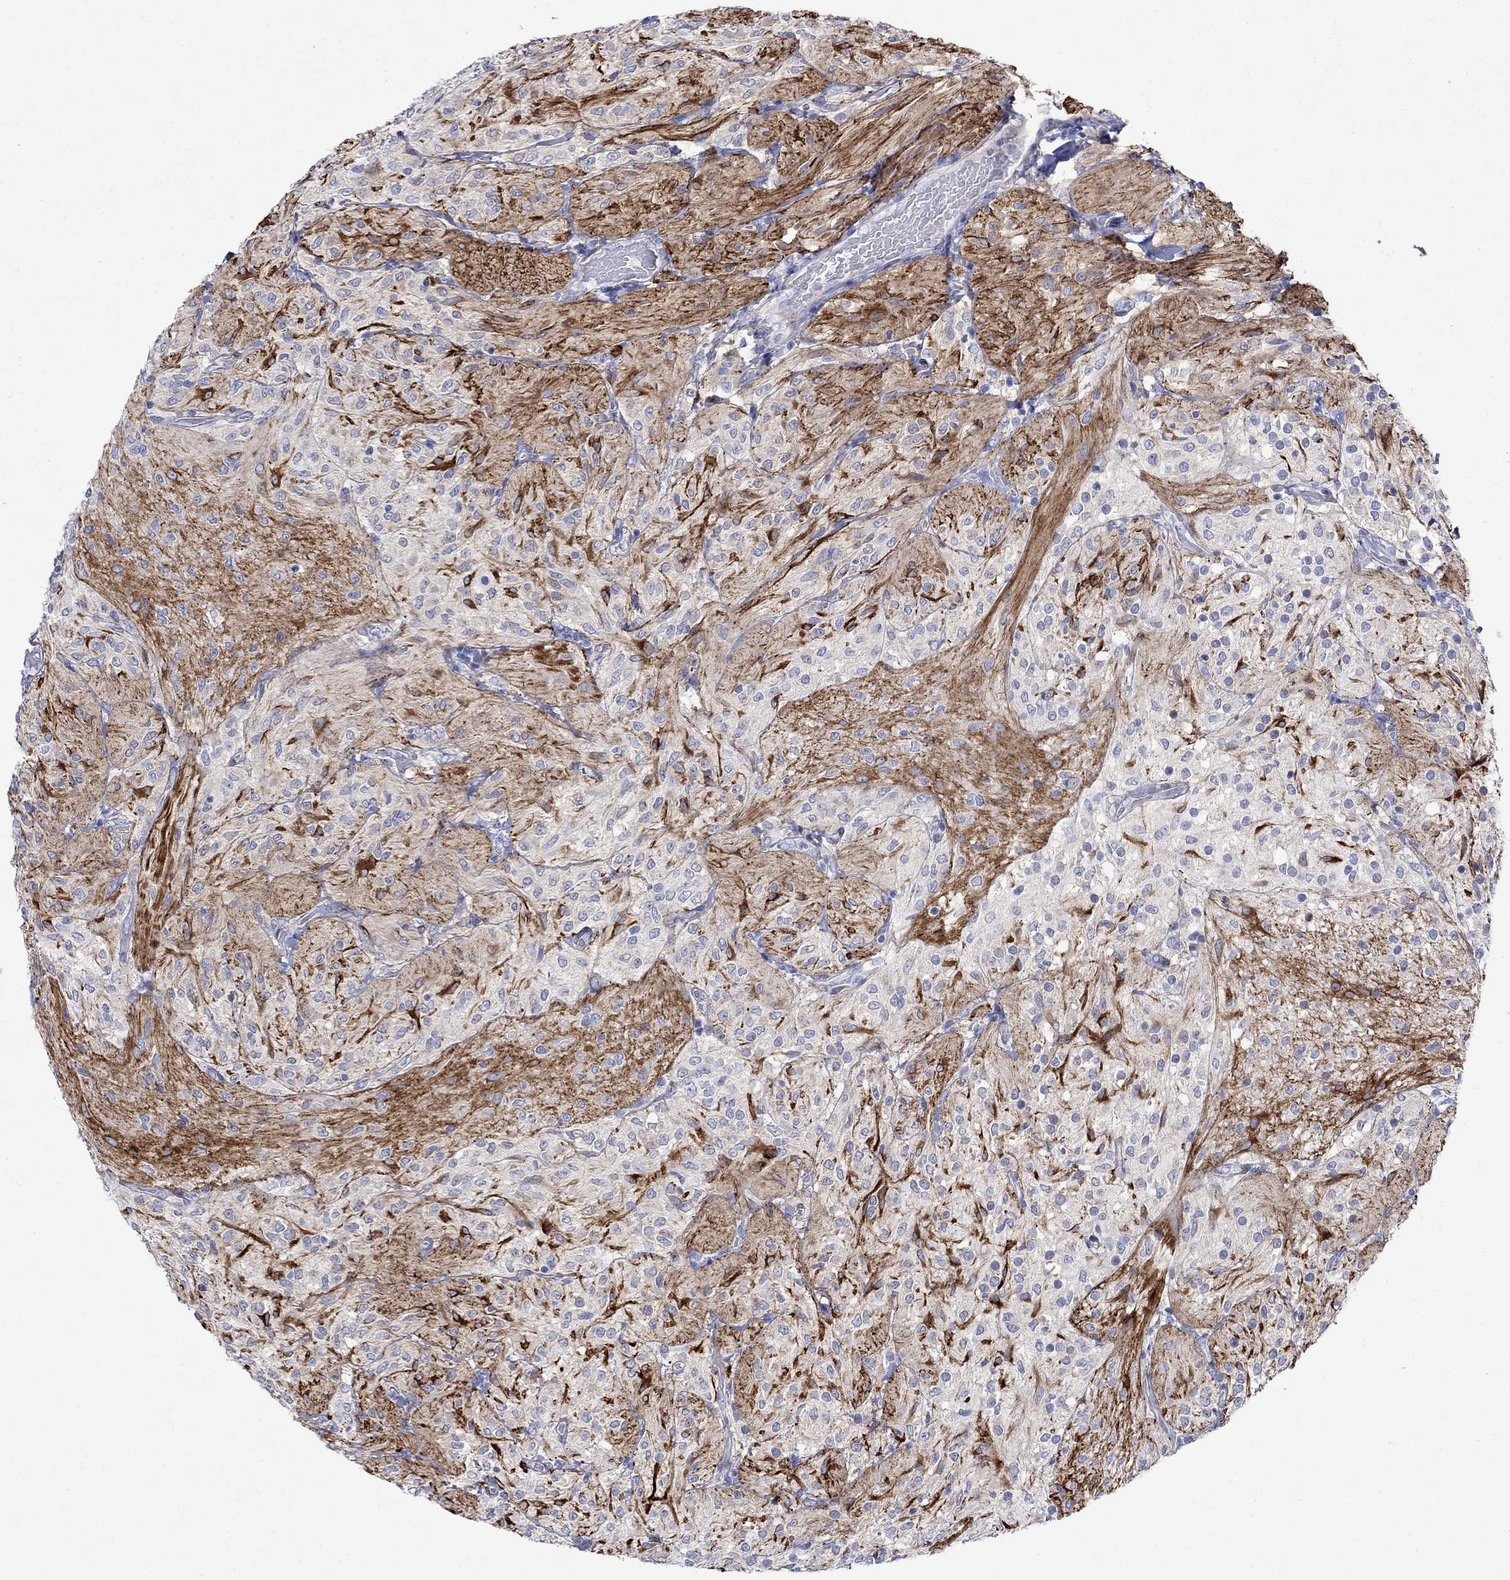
{"staining": {"intensity": "strong", "quantity": "<25%", "location": "cytoplasmic/membranous"}, "tissue": "glioma", "cell_type": "Tumor cells", "image_type": "cancer", "snomed": [{"axis": "morphology", "description": "Glioma, malignant, Low grade"}, {"axis": "topography", "description": "Brain"}], "caption": "Immunohistochemistry of malignant low-grade glioma reveals medium levels of strong cytoplasmic/membranous staining in approximately <25% of tumor cells. (Brightfield microscopy of DAB IHC at high magnification).", "gene": "KSR2", "patient": {"sex": "male", "age": 3}}